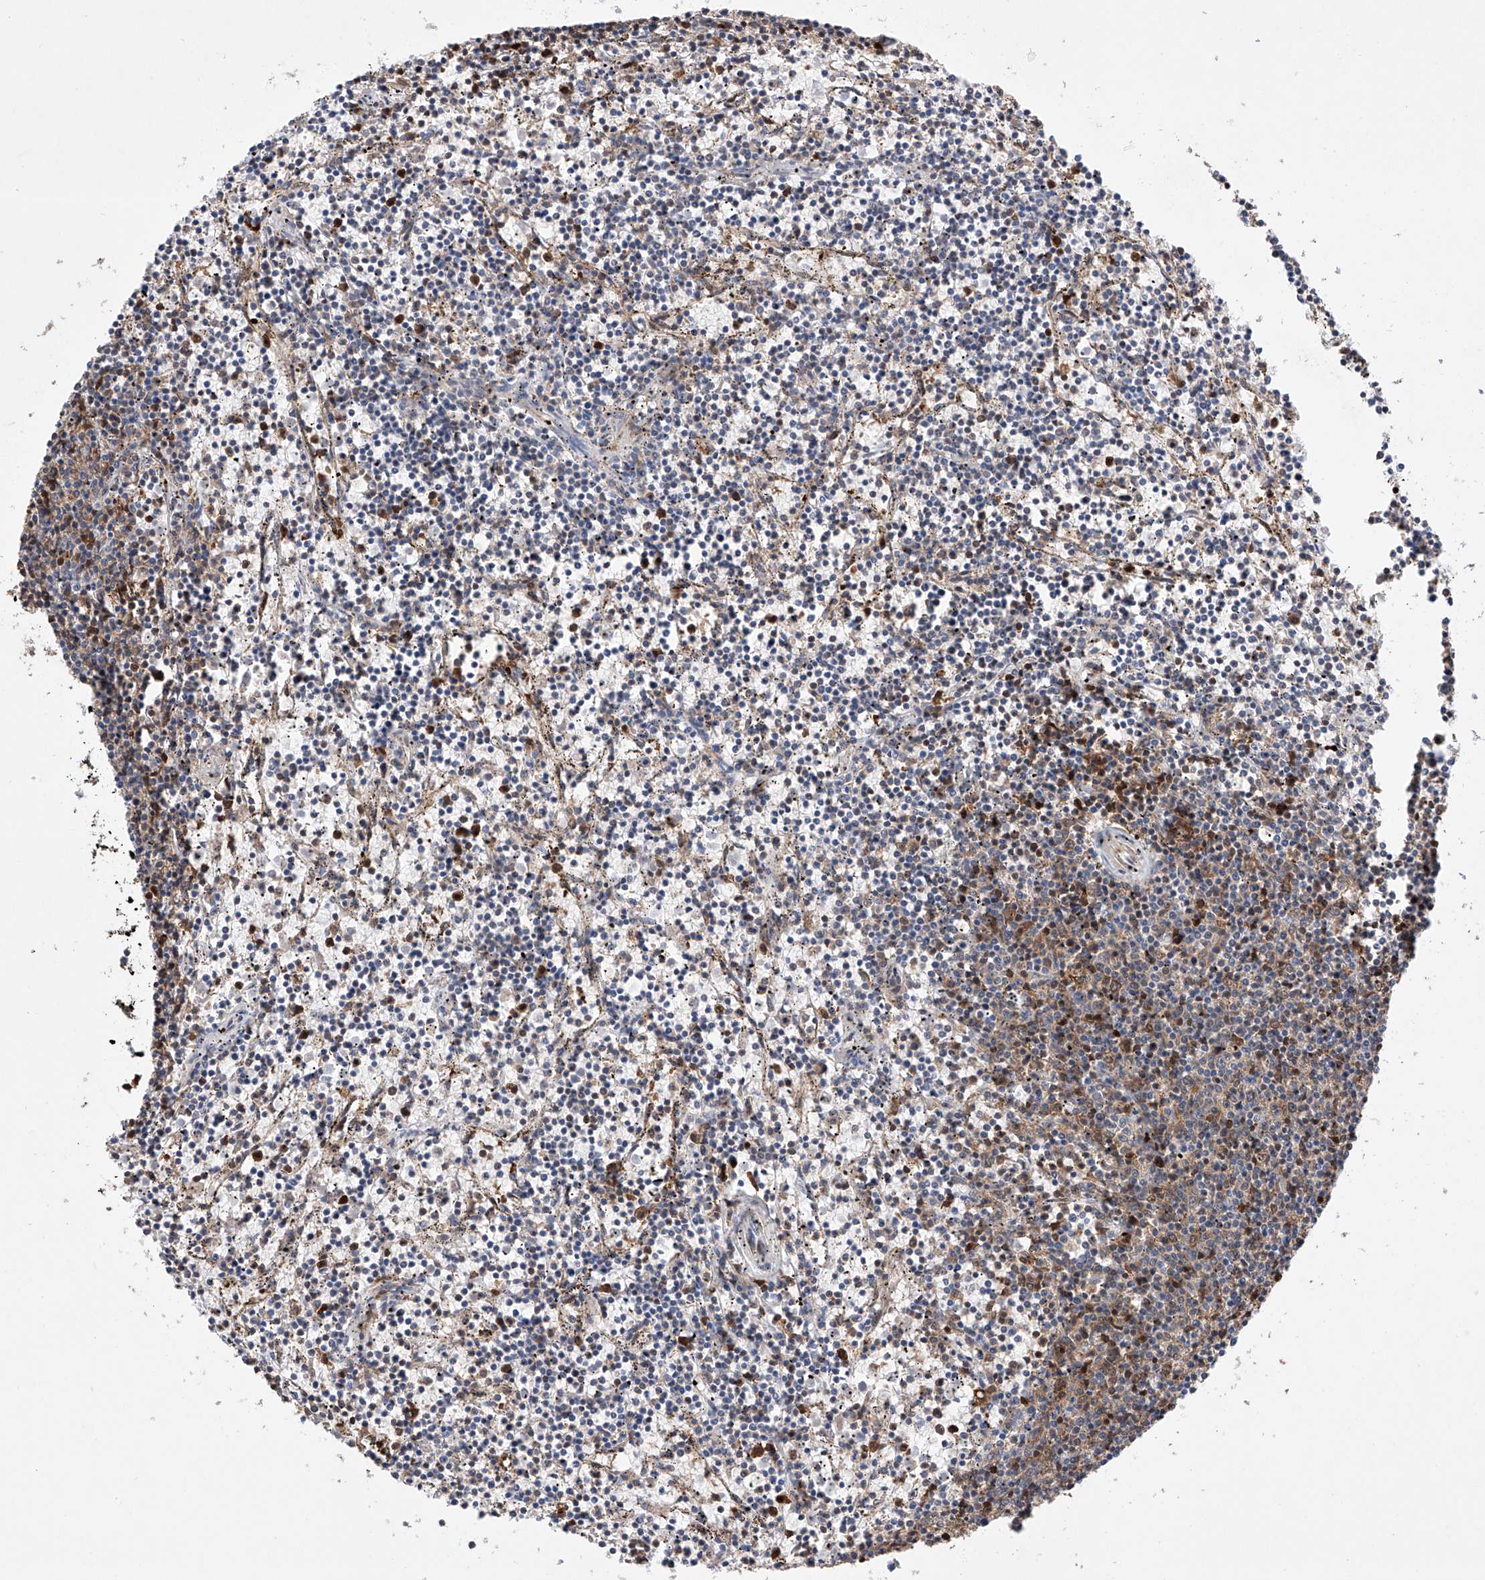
{"staining": {"intensity": "weak", "quantity": "<25%", "location": "cytoplasmic/membranous"}, "tissue": "lymphoma", "cell_type": "Tumor cells", "image_type": "cancer", "snomed": [{"axis": "morphology", "description": "Malignant lymphoma, non-Hodgkin's type, Low grade"}, {"axis": "topography", "description": "Spleen"}], "caption": "Tumor cells are negative for brown protein staining in low-grade malignant lymphoma, non-Hodgkin's type.", "gene": "TIMM23", "patient": {"sex": "female", "age": 50}}